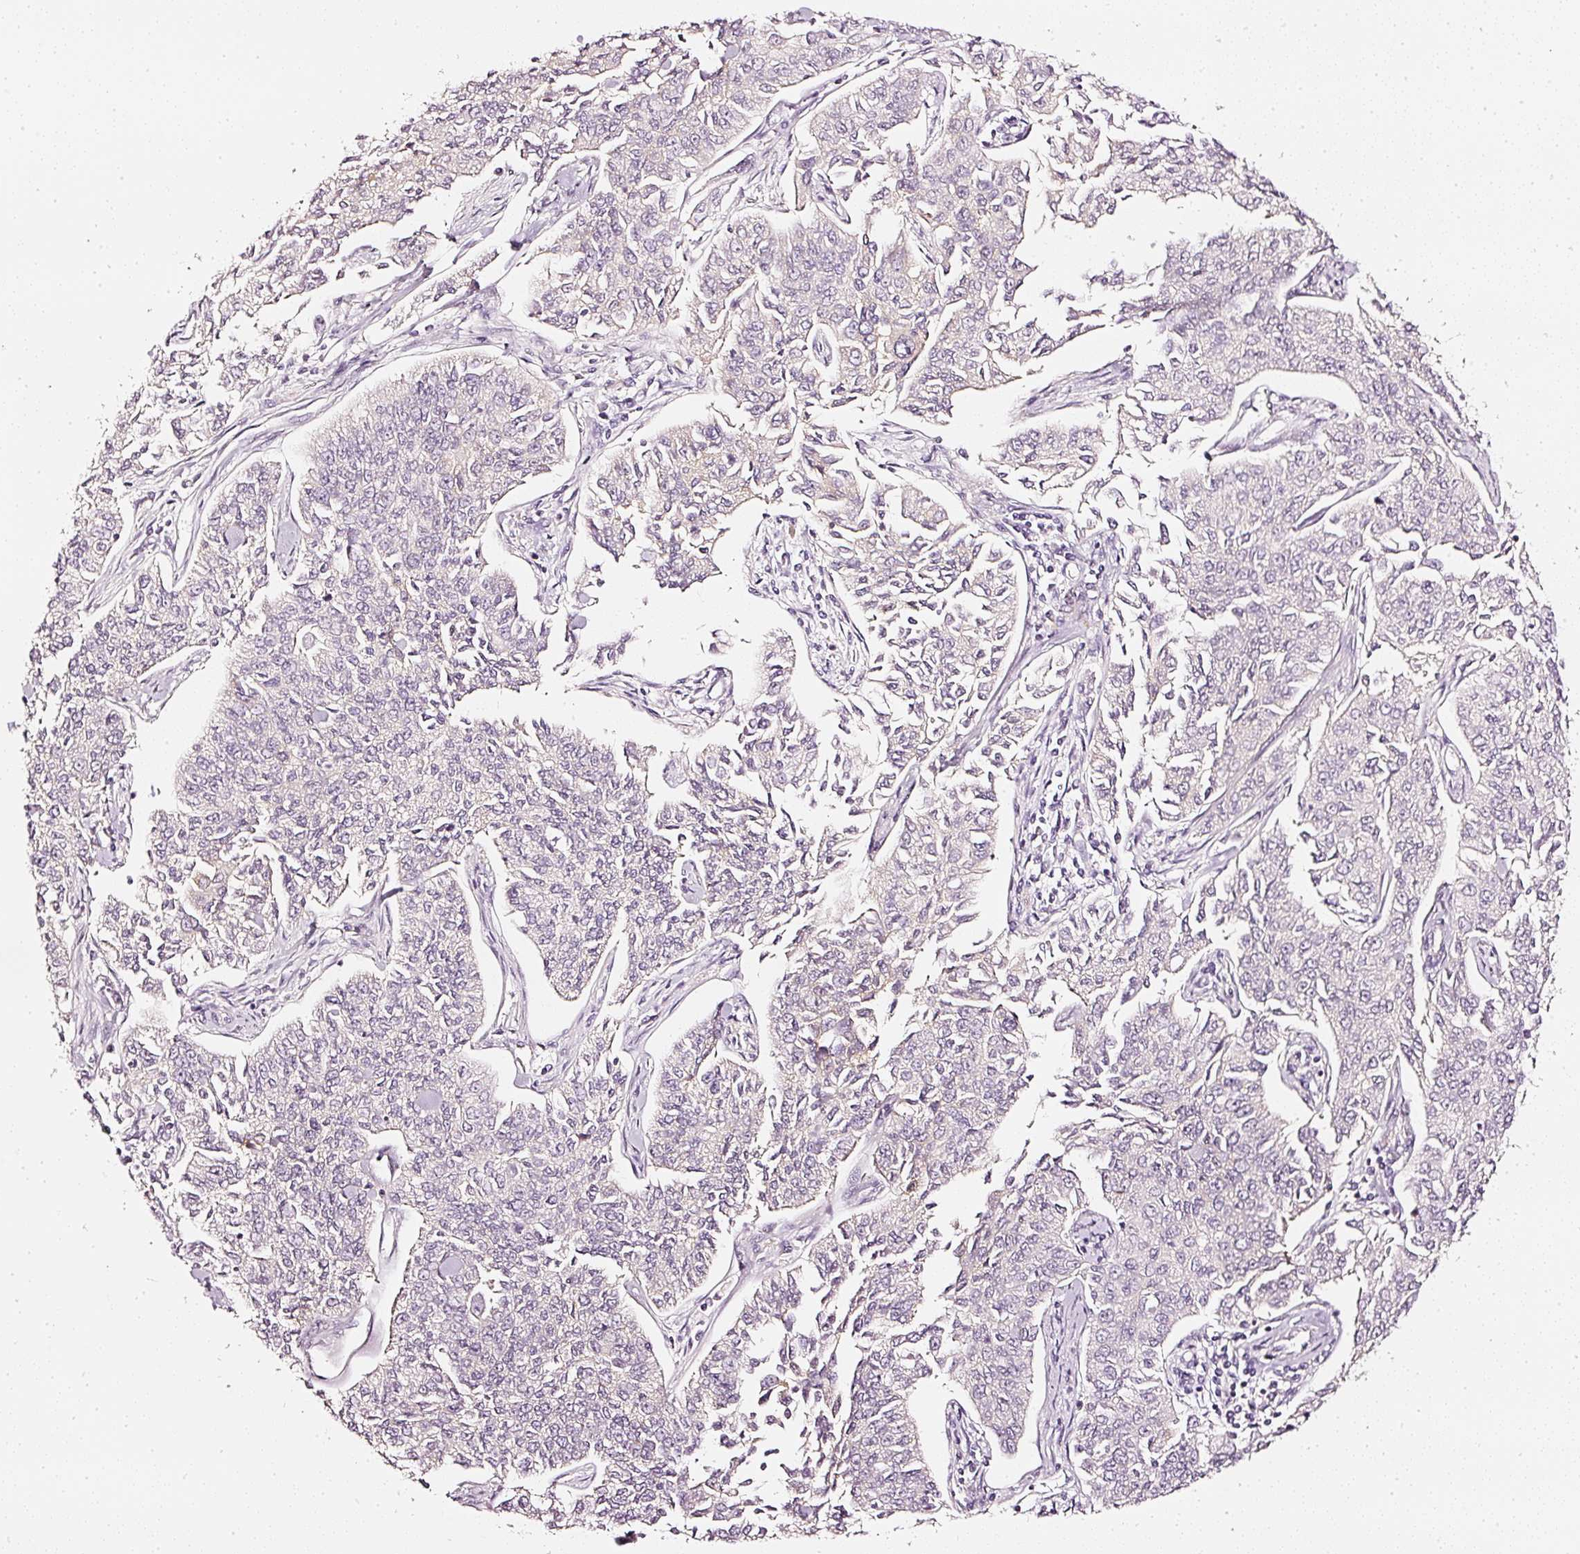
{"staining": {"intensity": "negative", "quantity": "none", "location": "none"}, "tissue": "cervical cancer", "cell_type": "Tumor cells", "image_type": "cancer", "snomed": [{"axis": "morphology", "description": "Squamous cell carcinoma, NOS"}, {"axis": "topography", "description": "Cervix"}], "caption": "High magnification brightfield microscopy of cervical cancer (squamous cell carcinoma) stained with DAB (3,3'-diaminobenzidine) (brown) and counterstained with hematoxylin (blue): tumor cells show no significant expression.", "gene": "CNP", "patient": {"sex": "female", "age": 35}}